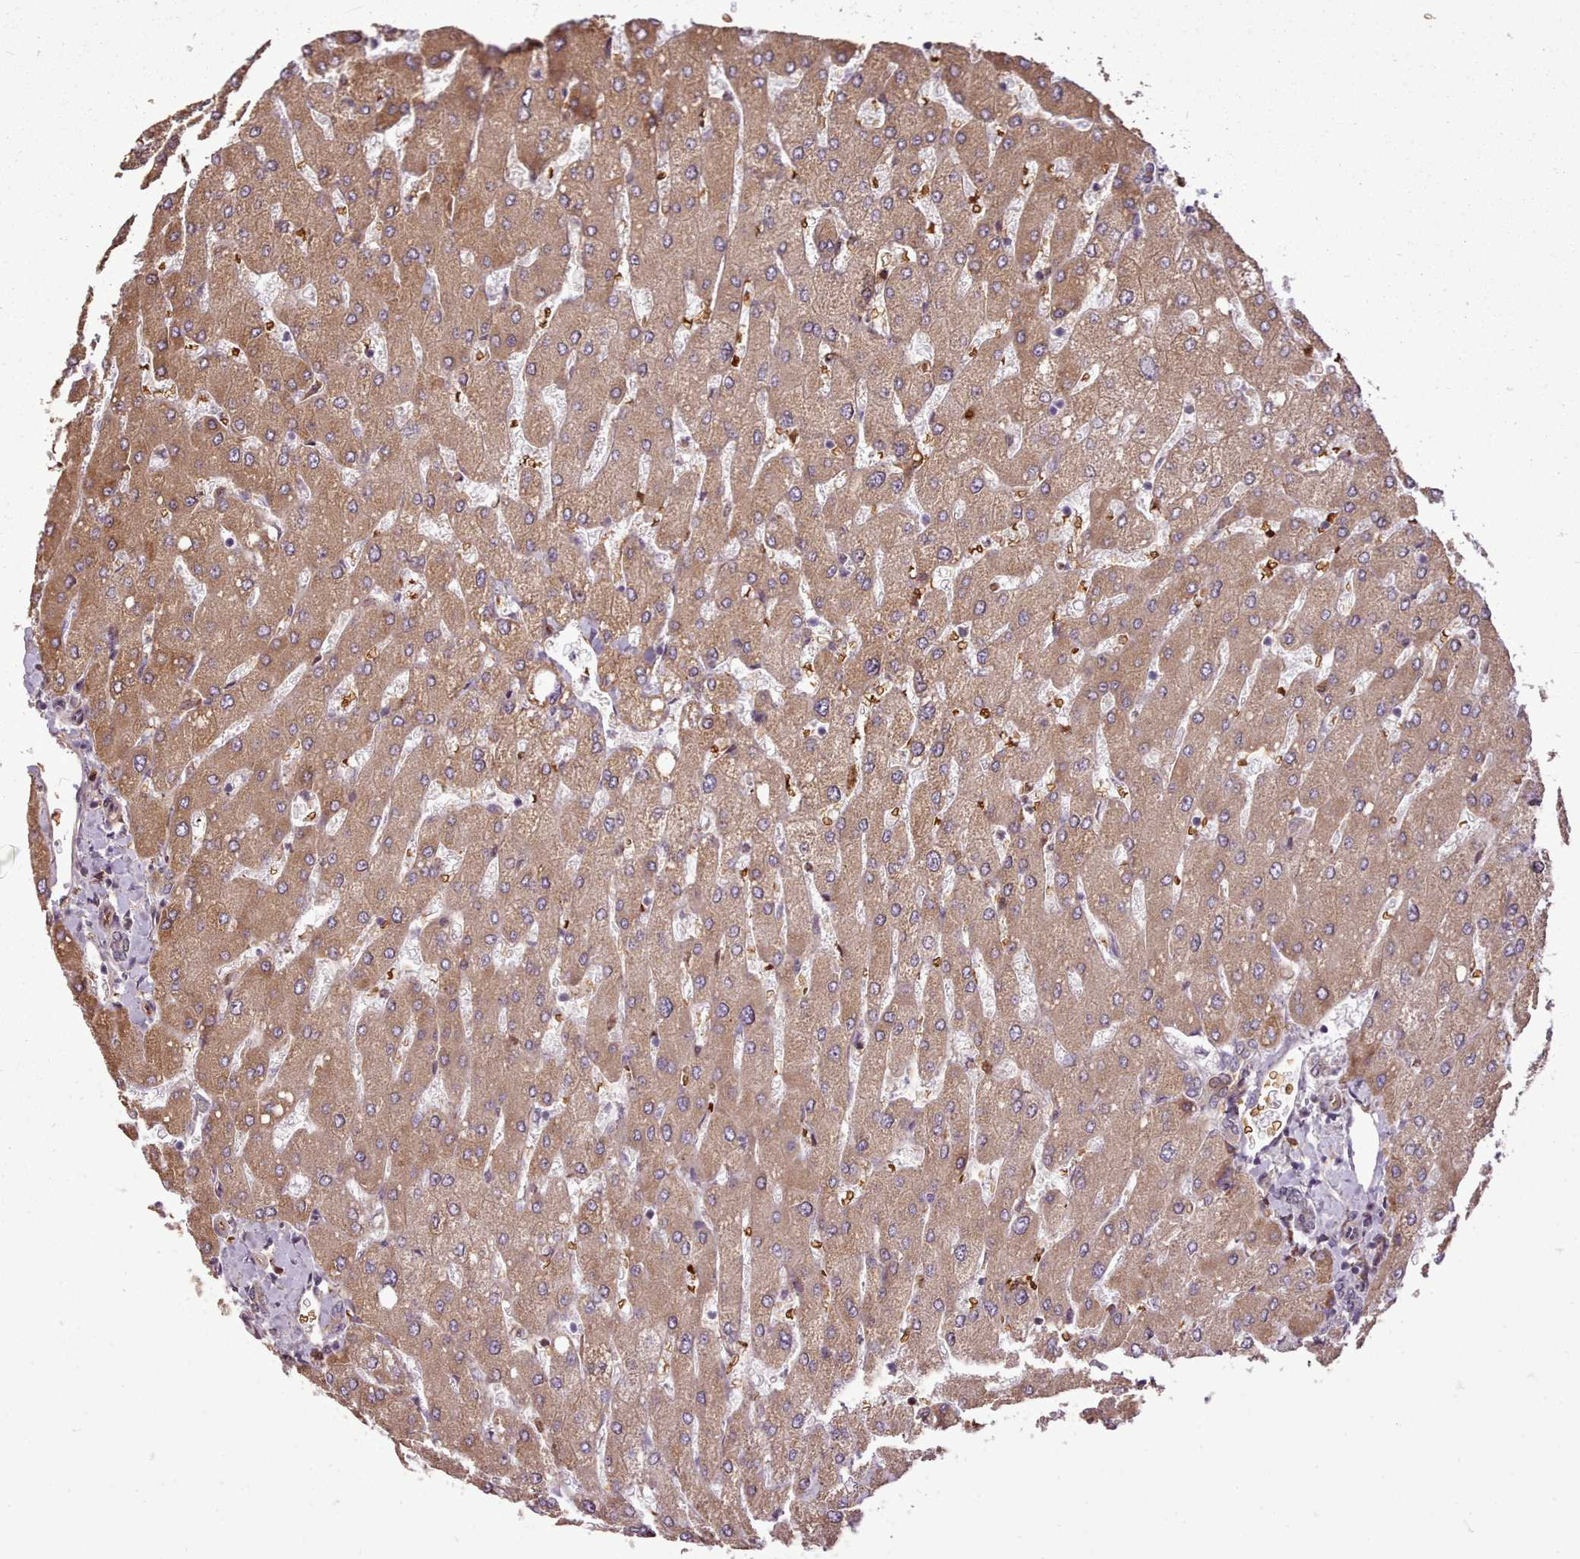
{"staining": {"intensity": "weak", "quantity": "<25%", "location": "cytoplasmic/membranous"}, "tissue": "liver", "cell_type": "Cholangiocytes", "image_type": "normal", "snomed": [{"axis": "morphology", "description": "Normal tissue, NOS"}, {"axis": "topography", "description": "Liver"}], "caption": "Histopathology image shows no protein staining in cholangiocytes of benign liver.", "gene": "CABP1", "patient": {"sex": "male", "age": 55}}